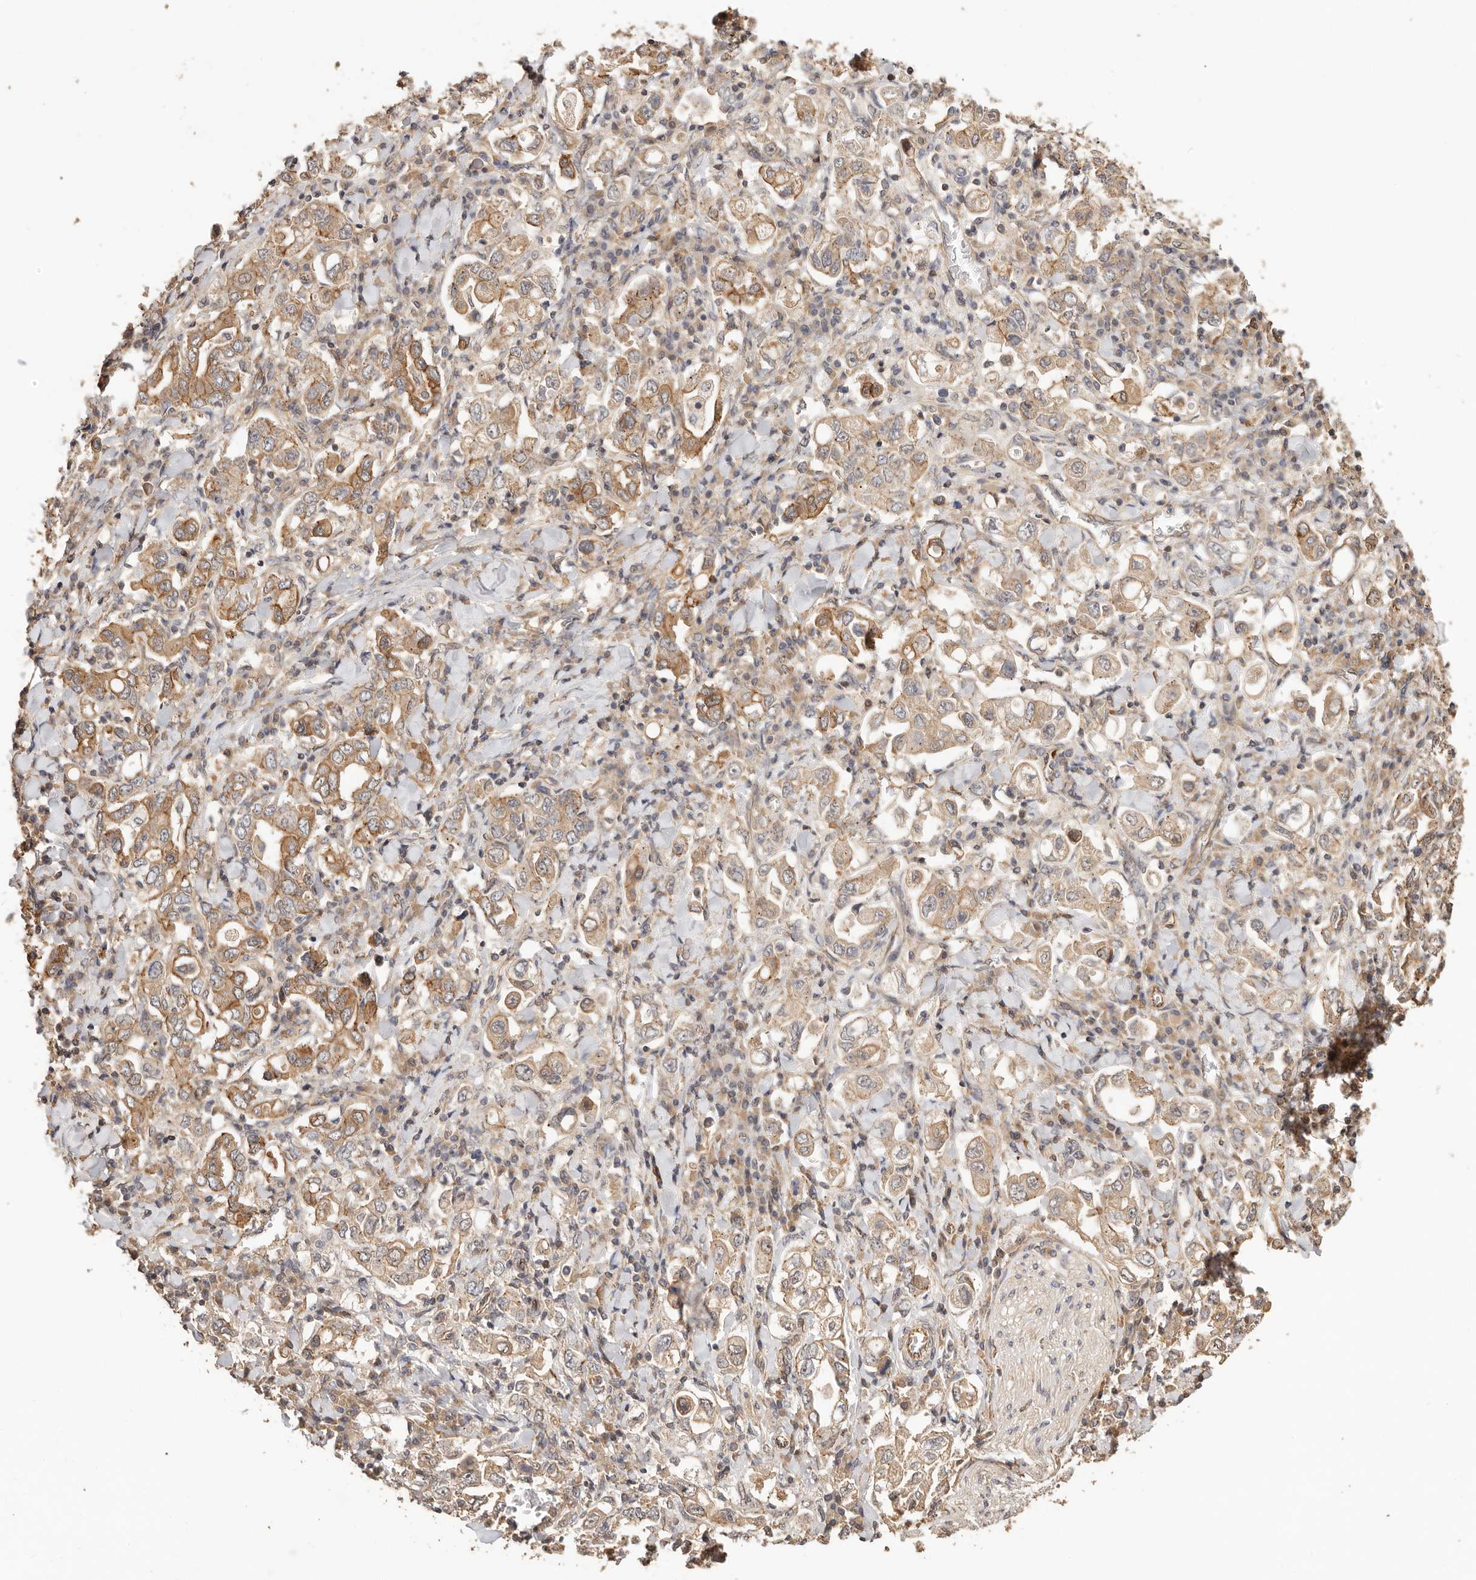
{"staining": {"intensity": "moderate", "quantity": ">75%", "location": "cytoplasmic/membranous"}, "tissue": "stomach cancer", "cell_type": "Tumor cells", "image_type": "cancer", "snomed": [{"axis": "morphology", "description": "Adenocarcinoma, NOS"}, {"axis": "topography", "description": "Stomach, upper"}], "caption": "A photomicrograph of human stomach adenocarcinoma stained for a protein exhibits moderate cytoplasmic/membranous brown staining in tumor cells.", "gene": "AFDN", "patient": {"sex": "male", "age": 62}}